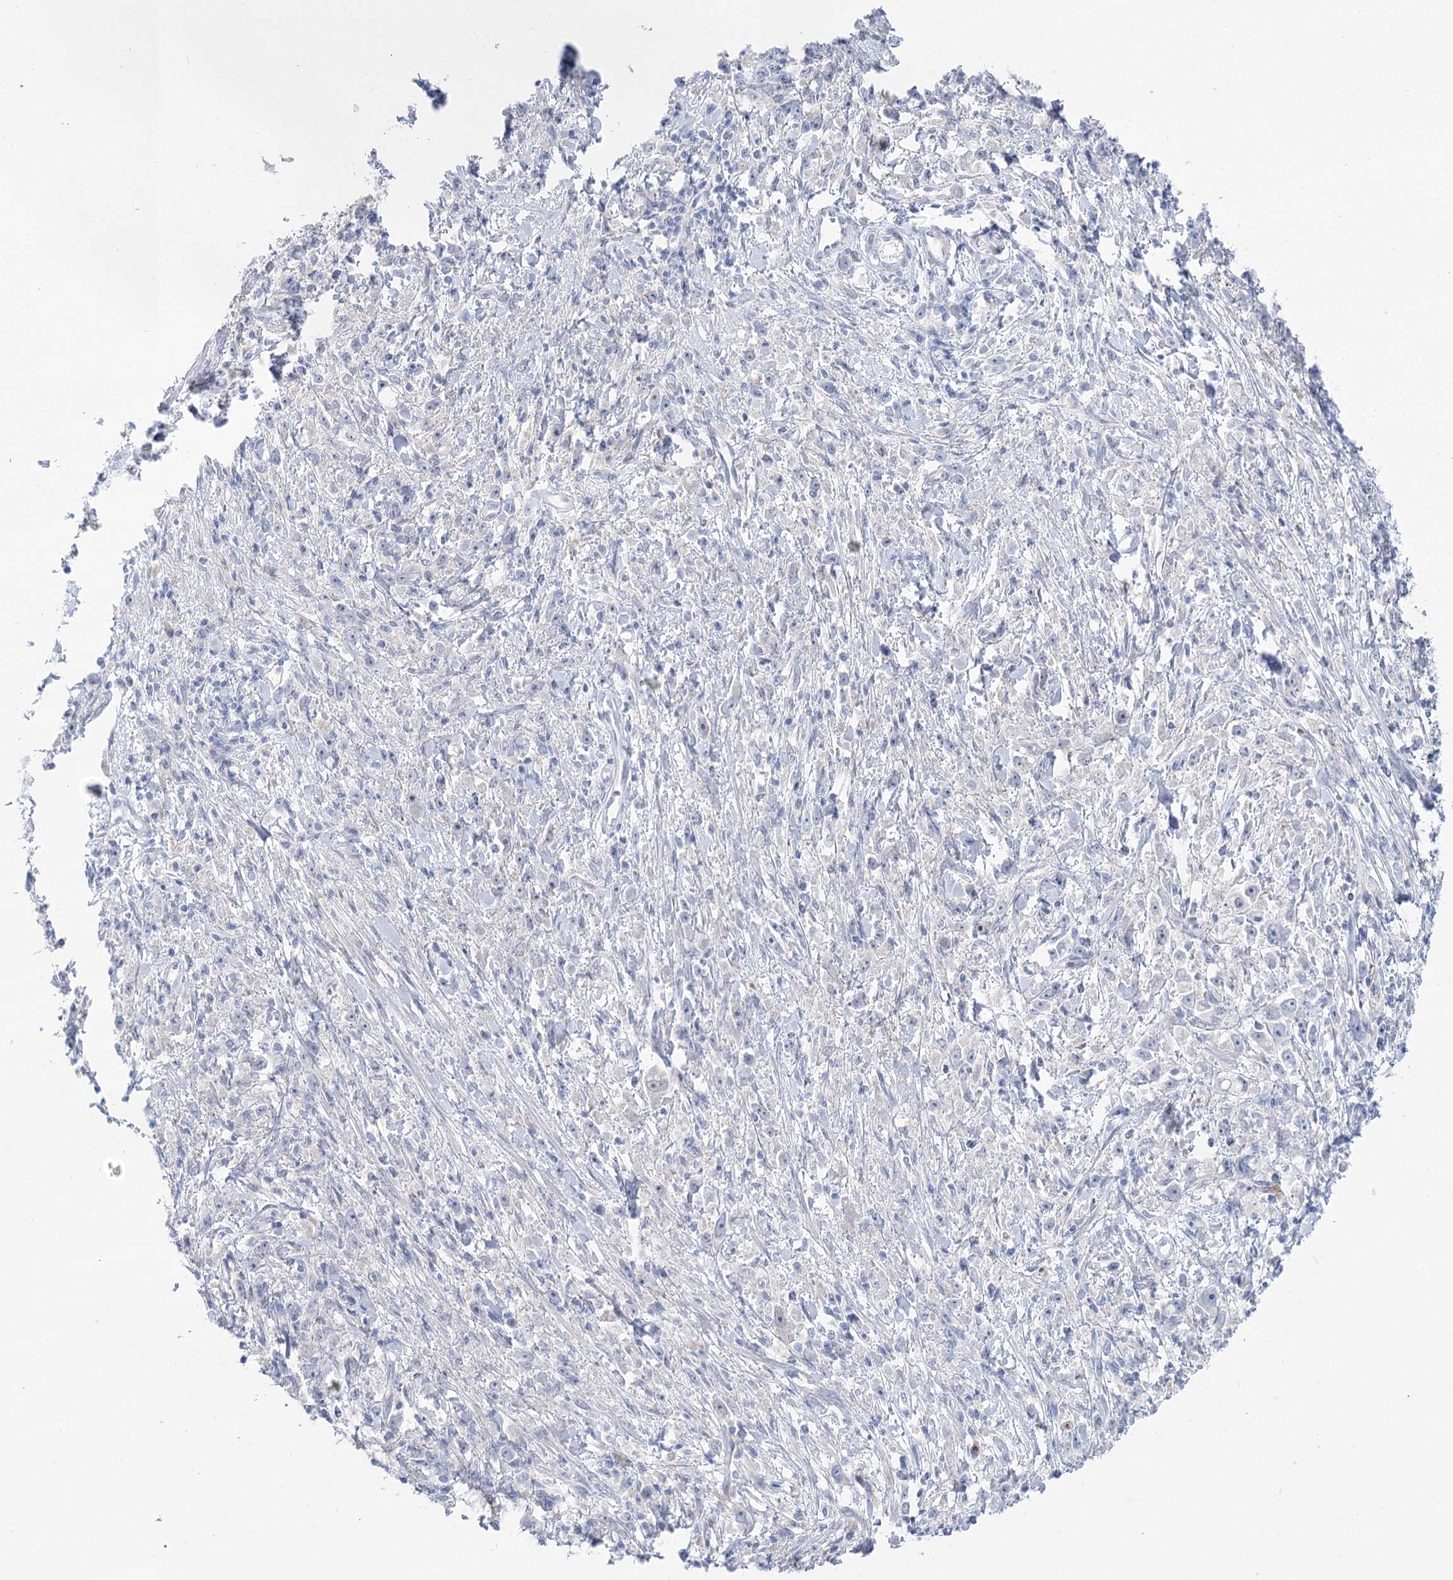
{"staining": {"intensity": "negative", "quantity": "none", "location": "none"}, "tissue": "stomach cancer", "cell_type": "Tumor cells", "image_type": "cancer", "snomed": [{"axis": "morphology", "description": "Adenocarcinoma, NOS"}, {"axis": "topography", "description": "Stomach"}], "caption": "This is an immunohistochemistry (IHC) histopathology image of stomach cancer. There is no positivity in tumor cells.", "gene": "SIAE", "patient": {"sex": "female", "age": 59}}